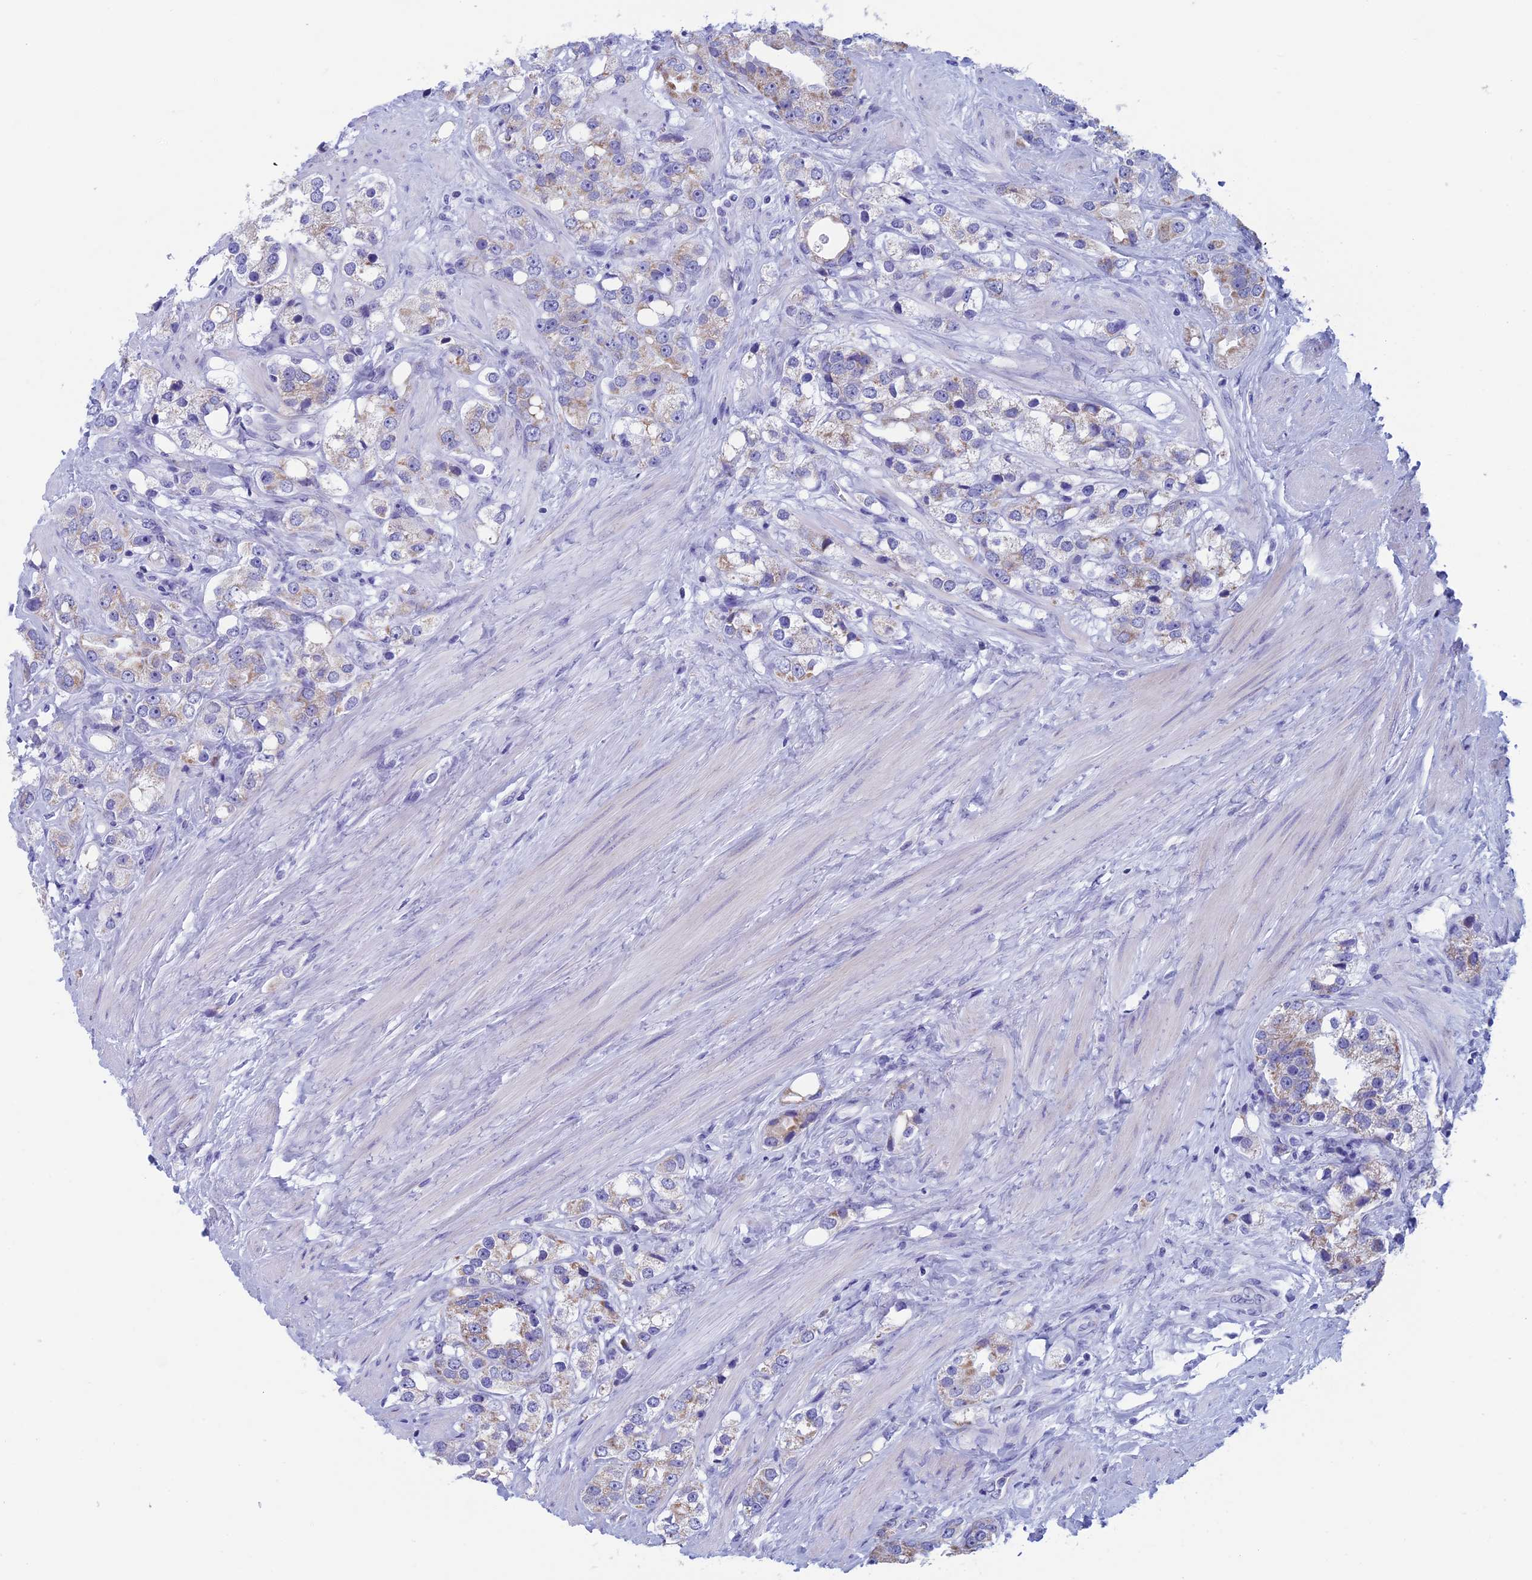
{"staining": {"intensity": "weak", "quantity": "25%-75%", "location": "cytoplasmic/membranous"}, "tissue": "prostate cancer", "cell_type": "Tumor cells", "image_type": "cancer", "snomed": [{"axis": "morphology", "description": "Adenocarcinoma, NOS"}, {"axis": "topography", "description": "Prostate"}], "caption": "Immunohistochemistry (IHC) staining of adenocarcinoma (prostate), which exhibits low levels of weak cytoplasmic/membranous positivity in about 25%-75% of tumor cells indicating weak cytoplasmic/membranous protein expression. The staining was performed using DAB (3,3'-diaminobenzidine) (brown) for protein detection and nuclei were counterstained in hematoxylin (blue).", "gene": "NDUFB9", "patient": {"sex": "male", "age": 79}}